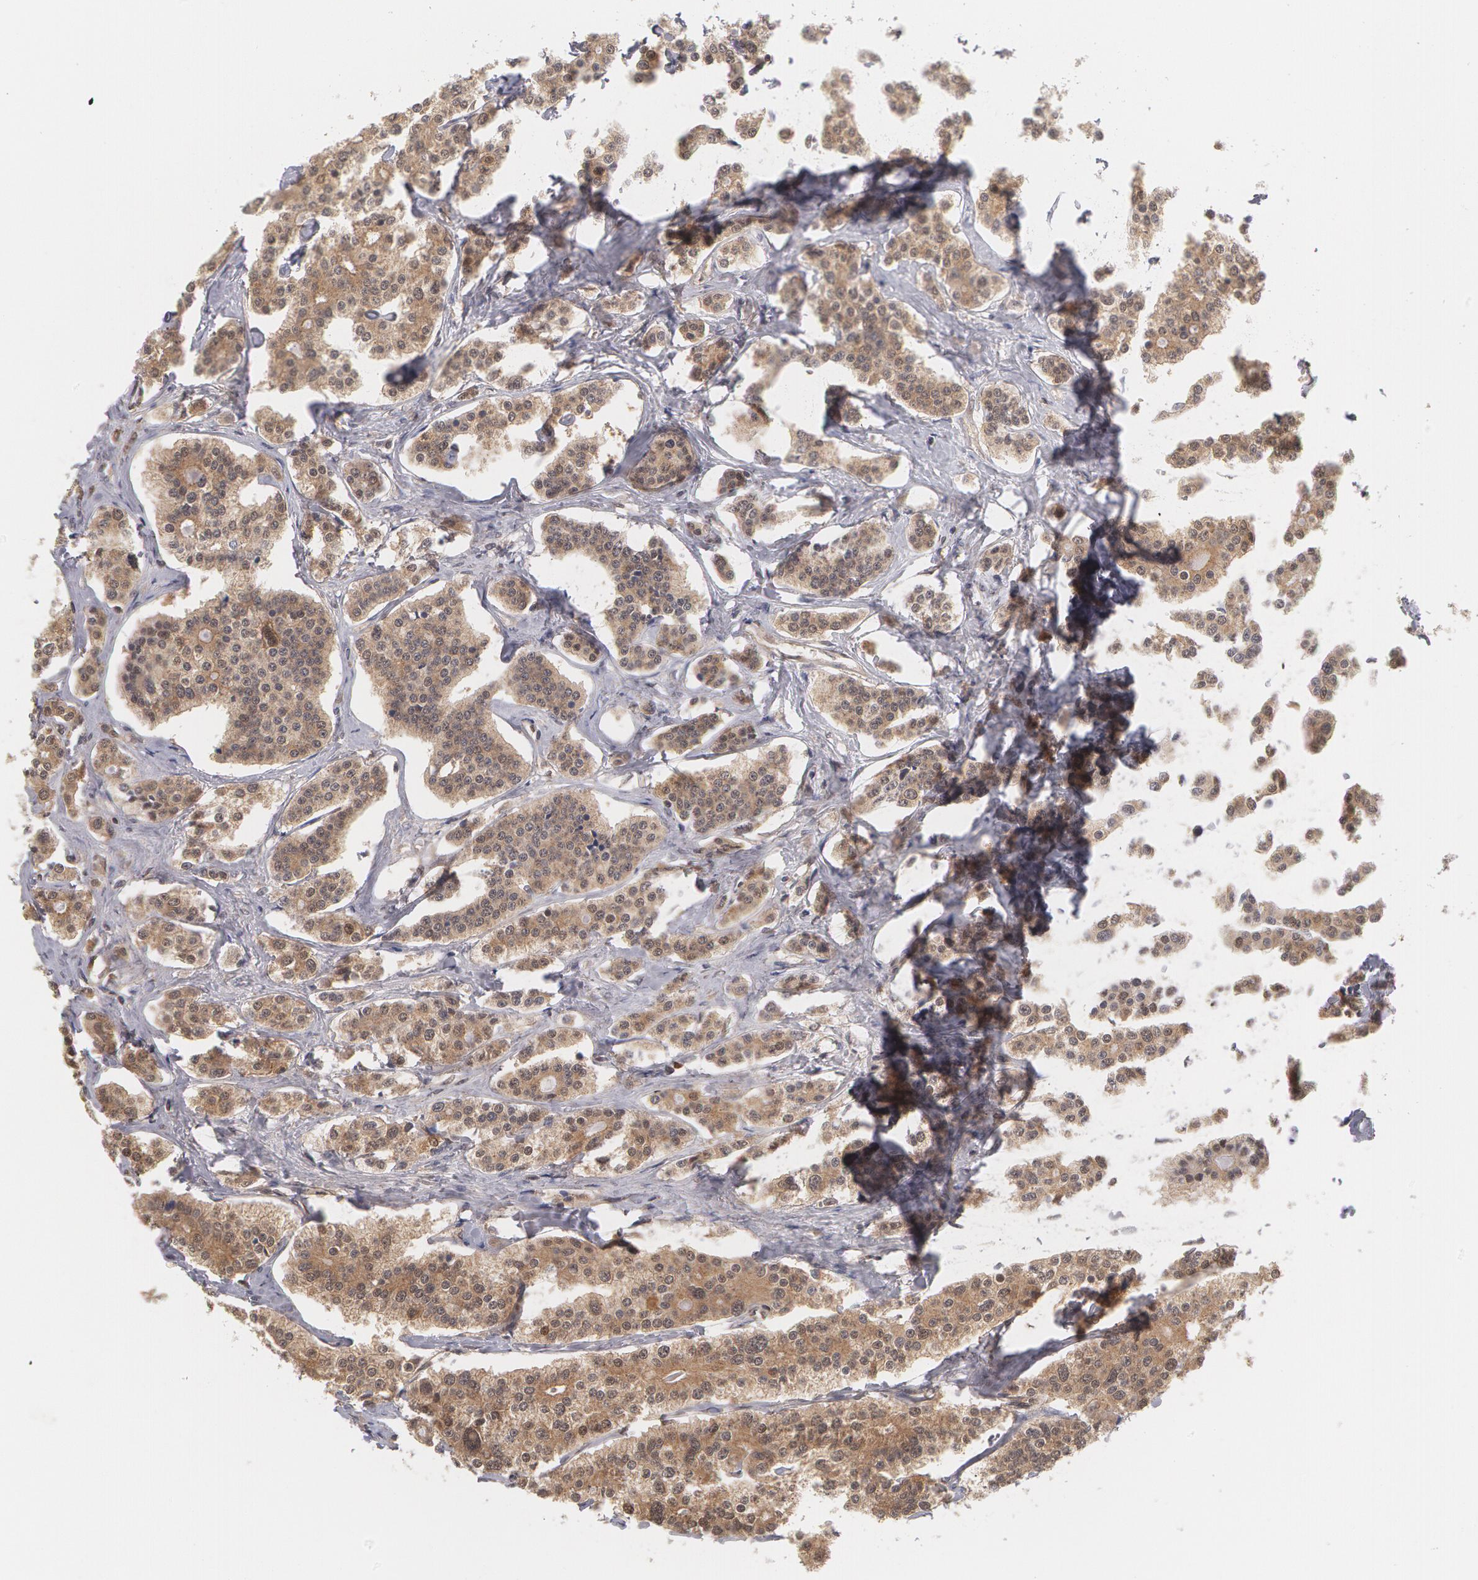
{"staining": {"intensity": "weak", "quantity": "25%-75%", "location": "cytoplasmic/membranous"}, "tissue": "carcinoid", "cell_type": "Tumor cells", "image_type": "cancer", "snomed": [{"axis": "morphology", "description": "Carcinoid, malignant, NOS"}, {"axis": "topography", "description": "Small intestine"}], "caption": "DAB immunohistochemical staining of human malignant carcinoid displays weak cytoplasmic/membranous protein positivity in about 25%-75% of tumor cells.", "gene": "TXNRD1", "patient": {"sex": "male", "age": 63}}